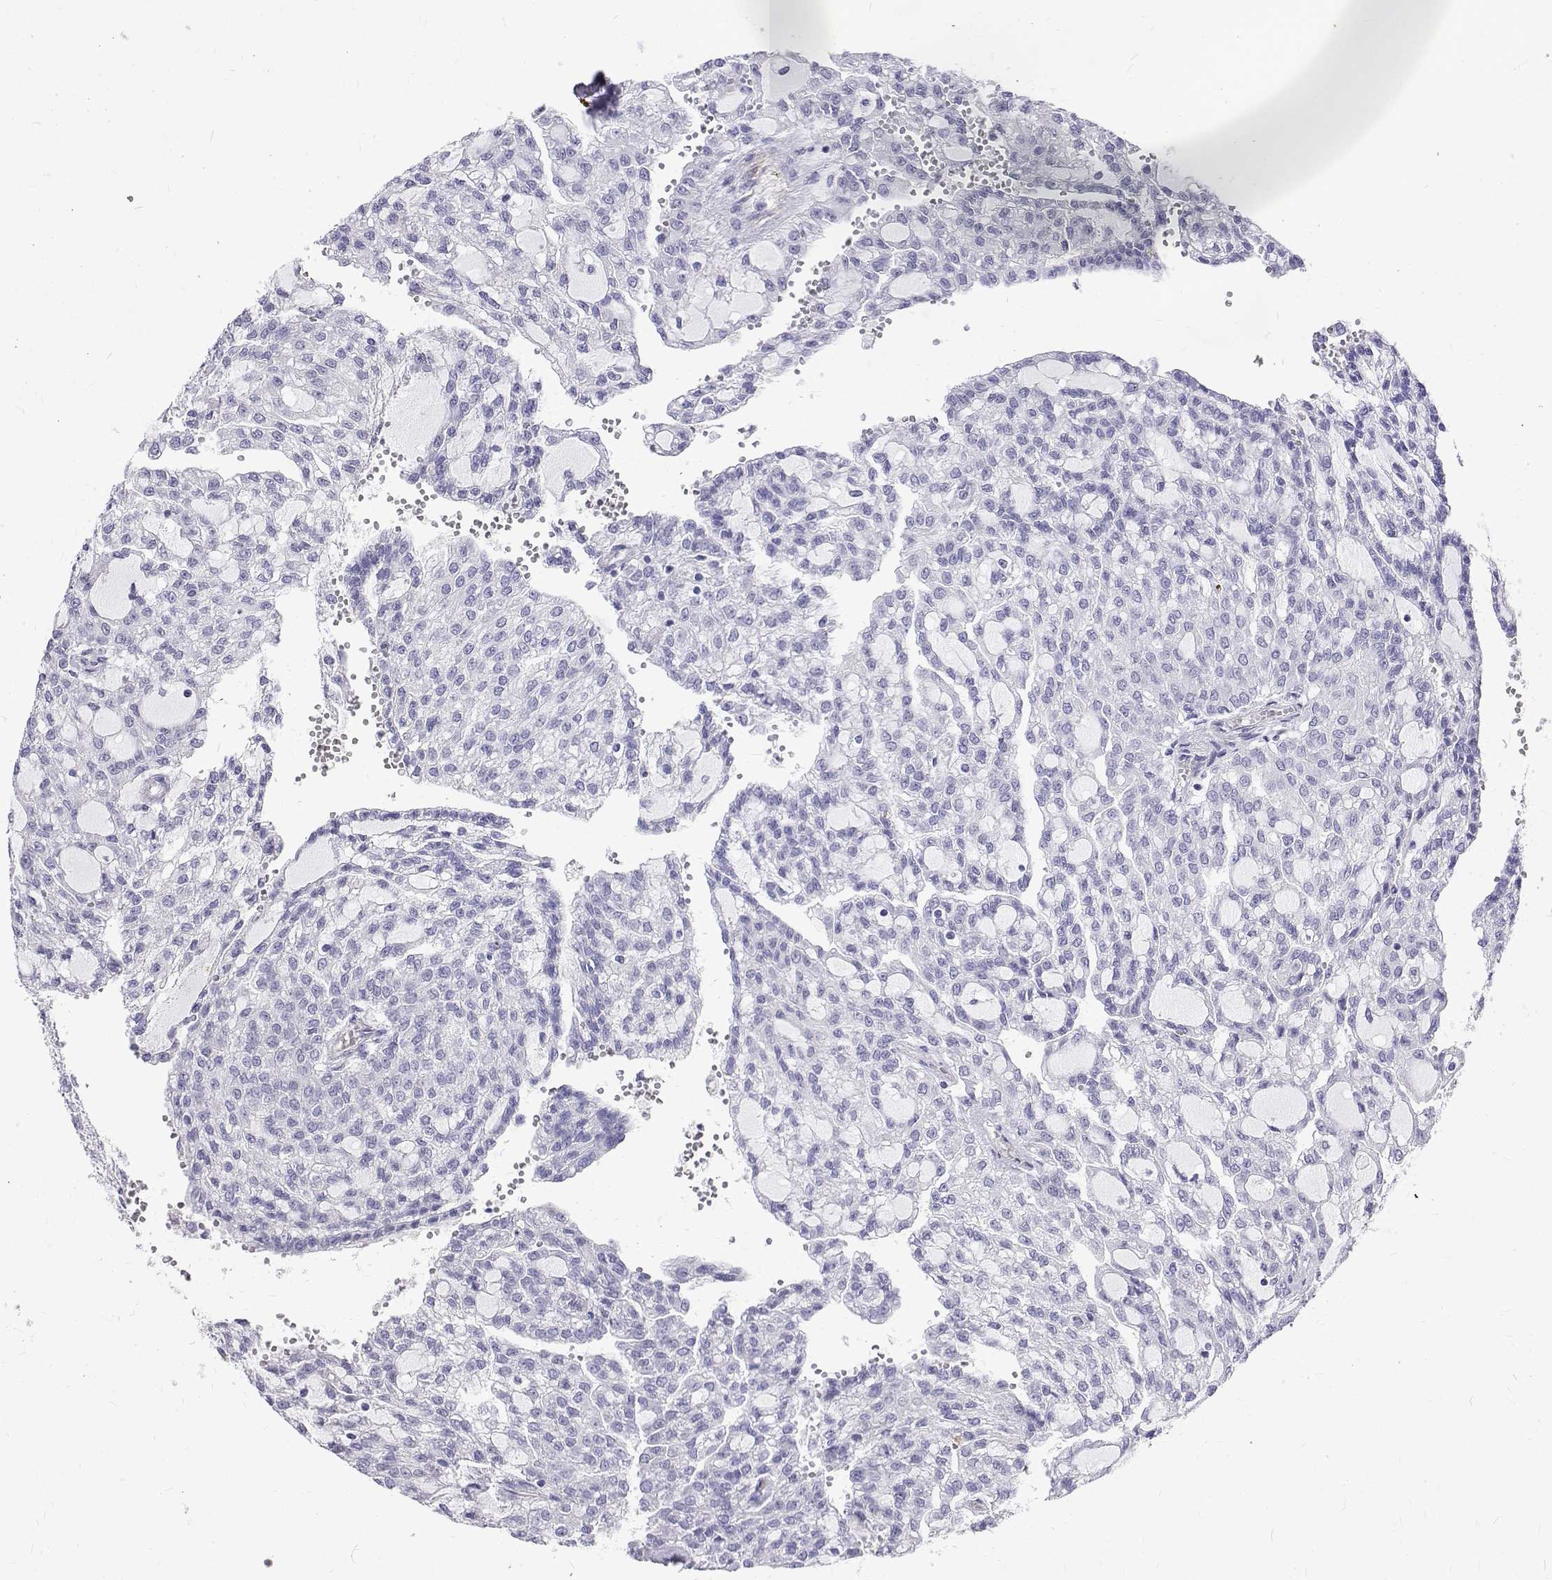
{"staining": {"intensity": "negative", "quantity": "none", "location": "none"}, "tissue": "renal cancer", "cell_type": "Tumor cells", "image_type": "cancer", "snomed": [{"axis": "morphology", "description": "Adenocarcinoma, NOS"}, {"axis": "topography", "description": "Kidney"}], "caption": "Immunohistochemistry (IHC) image of neoplastic tissue: human renal adenocarcinoma stained with DAB (3,3'-diaminobenzidine) exhibits no significant protein expression in tumor cells.", "gene": "OPRPN", "patient": {"sex": "male", "age": 63}}